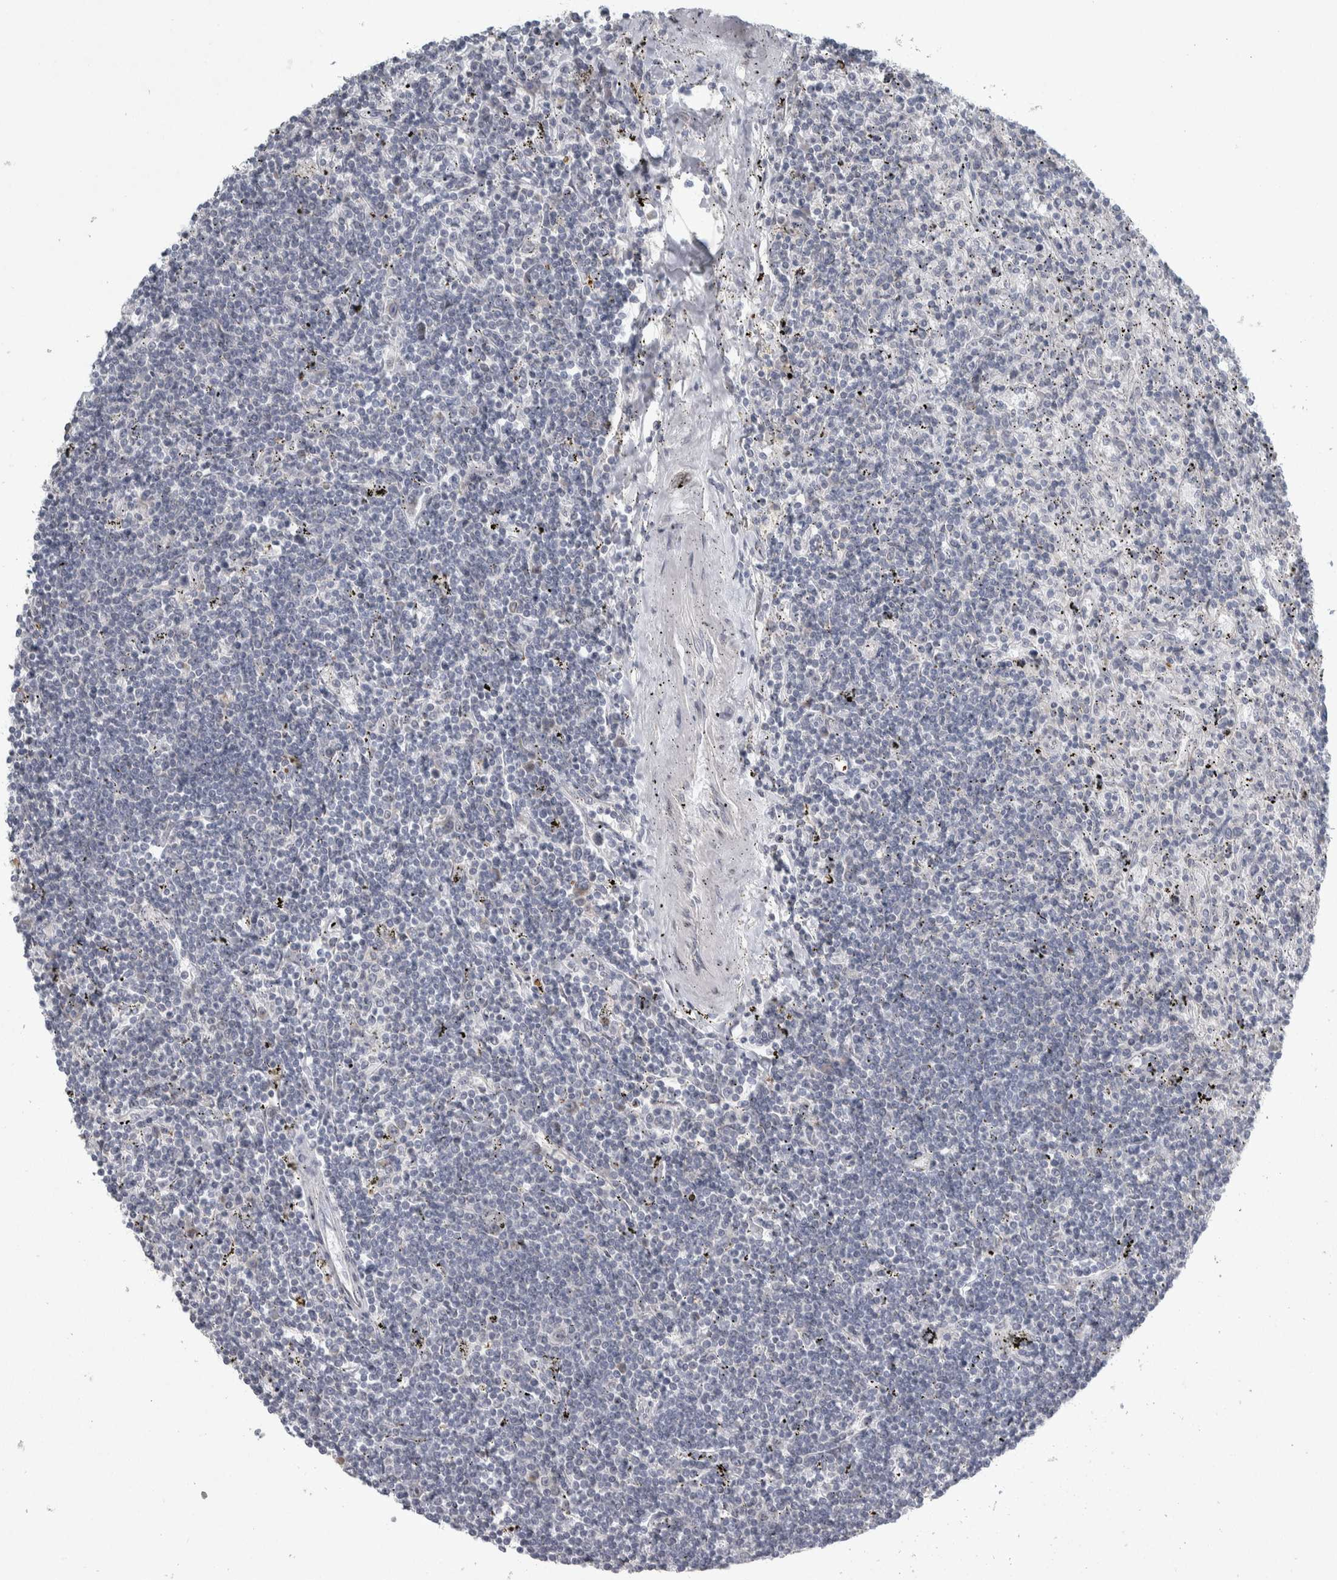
{"staining": {"intensity": "negative", "quantity": "none", "location": "none"}, "tissue": "lymphoma", "cell_type": "Tumor cells", "image_type": "cancer", "snomed": [{"axis": "morphology", "description": "Malignant lymphoma, non-Hodgkin's type, Low grade"}, {"axis": "topography", "description": "Spleen"}], "caption": "This is an IHC histopathology image of human malignant lymphoma, non-Hodgkin's type (low-grade). There is no staining in tumor cells.", "gene": "SIGMAR1", "patient": {"sex": "male", "age": 76}}